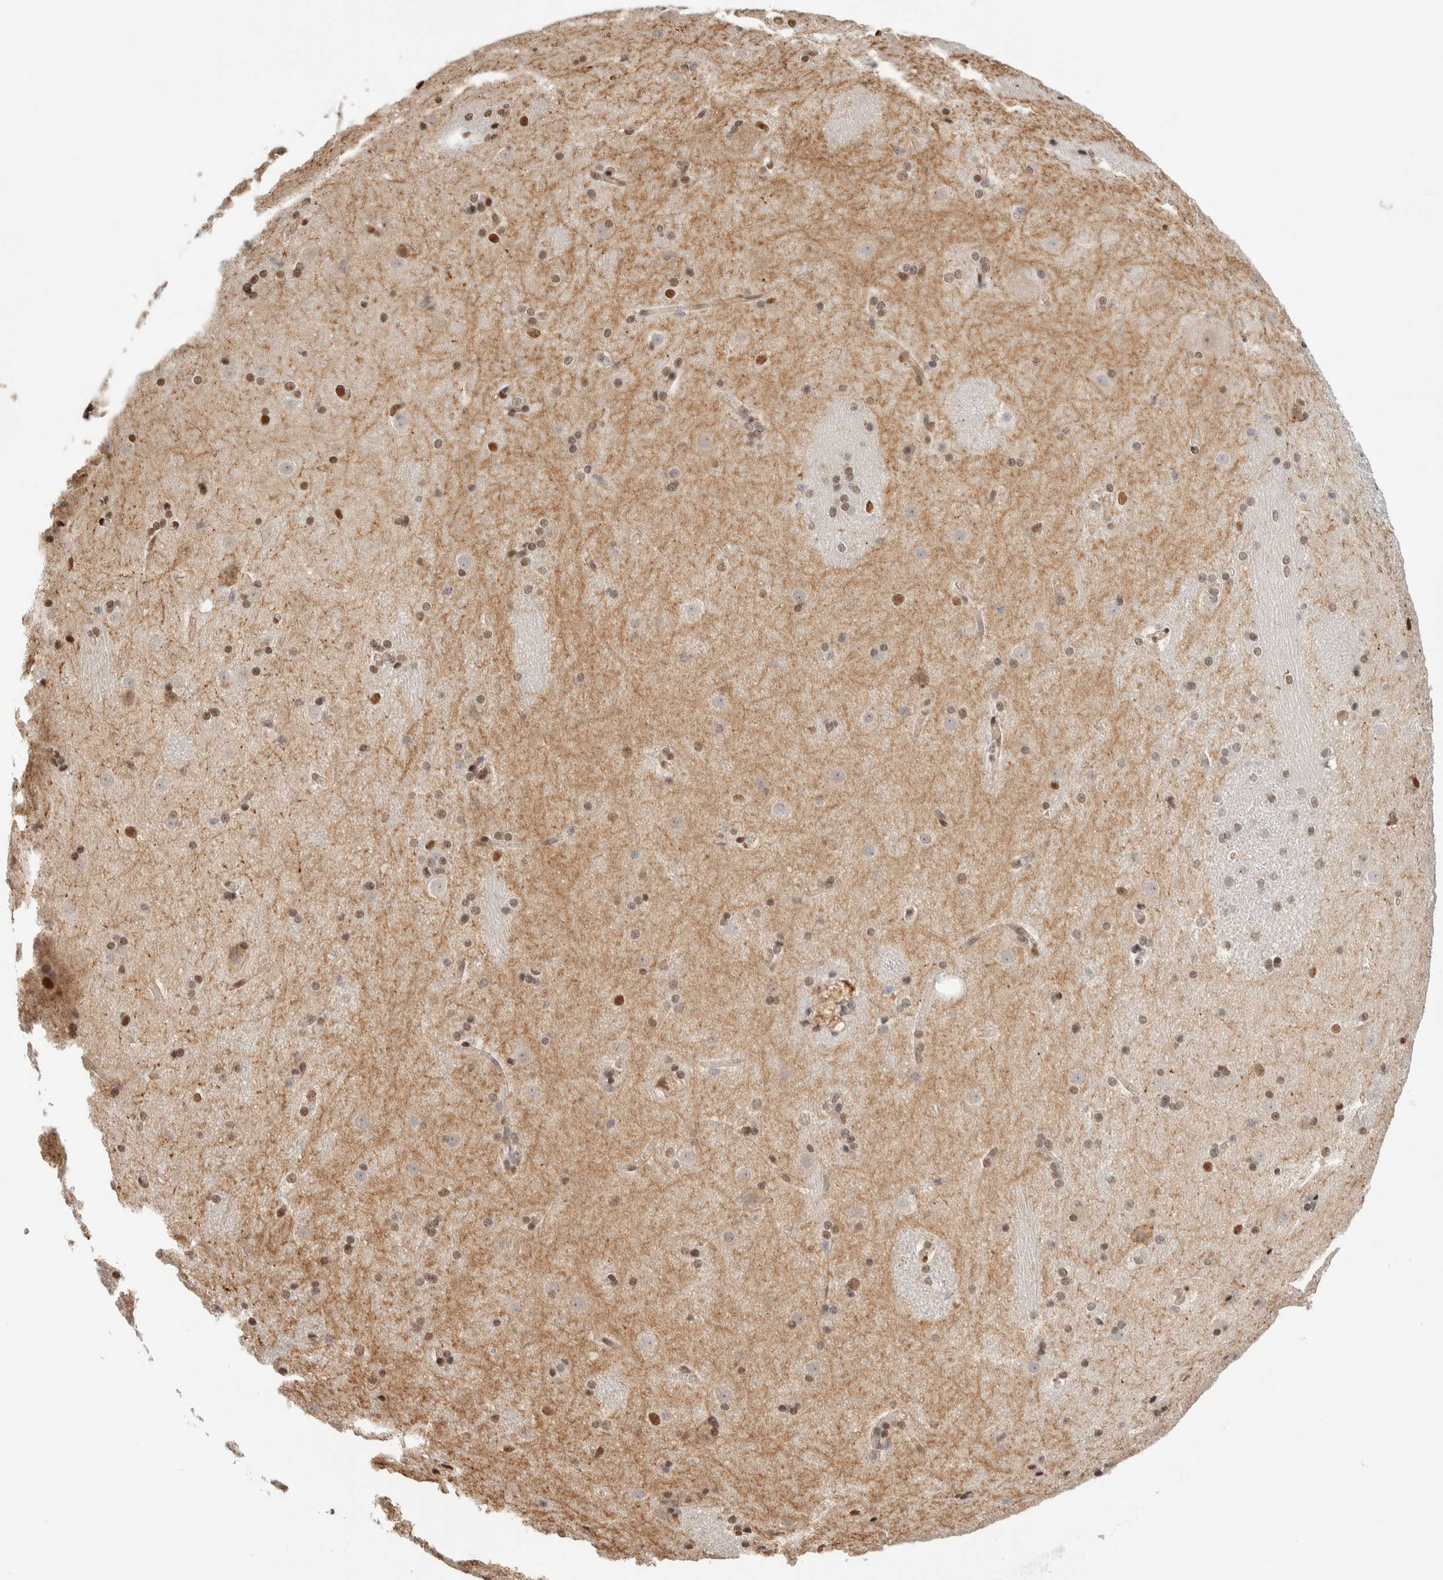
{"staining": {"intensity": "moderate", "quantity": "25%-75%", "location": "nuclear"}, "tissue": "caudate", "cell_type": "Glial cells", "image_type": "normal", "snomed": [{"axis": "morphology", "description": "Normal tissue, NOS"}, {"axis": "topography", "description": "Lateral ventricle wall"}], "caption": "Immunohistochemical staining of normal caudate exhibits moderate nuclear protein positivity in about 25%-75% of glial cells.", "gene": "NSMAF", "patient": {"sex": "female", "age": 19}}